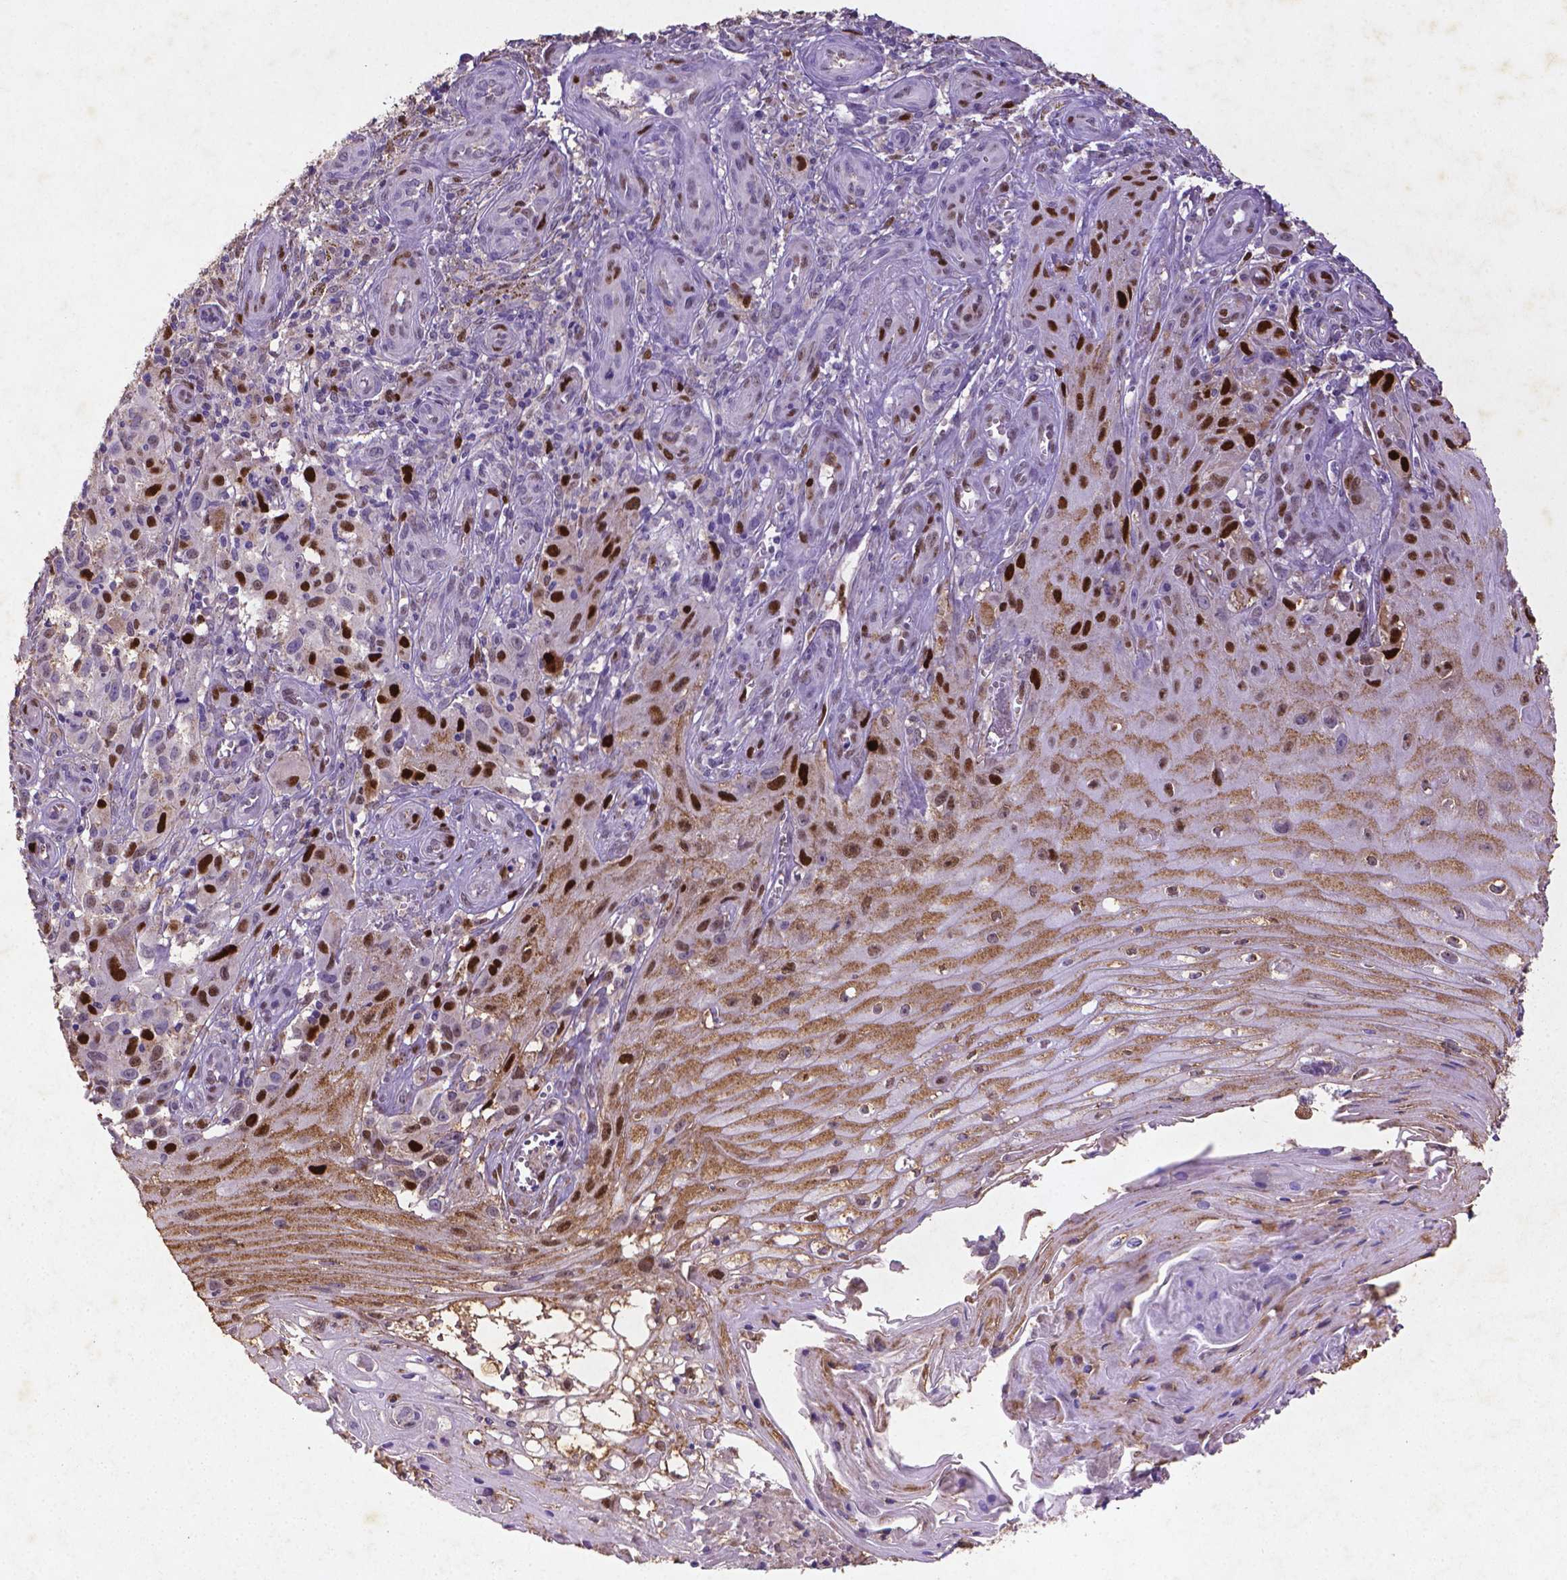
{"staining": {"intensity": "strong", "quantity": "25%-75%", "location": "nuclear"}, "tissue": "melanoma", "cell_type": "Tumor cells", "image_type": "cancer", "snomed": [{"axis": "morphology", "description": "Malignant melanoma, NOS"}, {"axis": "topography", "description": "Skin"}], "caption": "The photomicrograph reveals immunohistochemical staining of melanoma. There is strong nuclear staining is present in about 25%-75% of tumor cells.", "gene": "CDKN1A", "patient": {"sex": "female", "age": 53}}